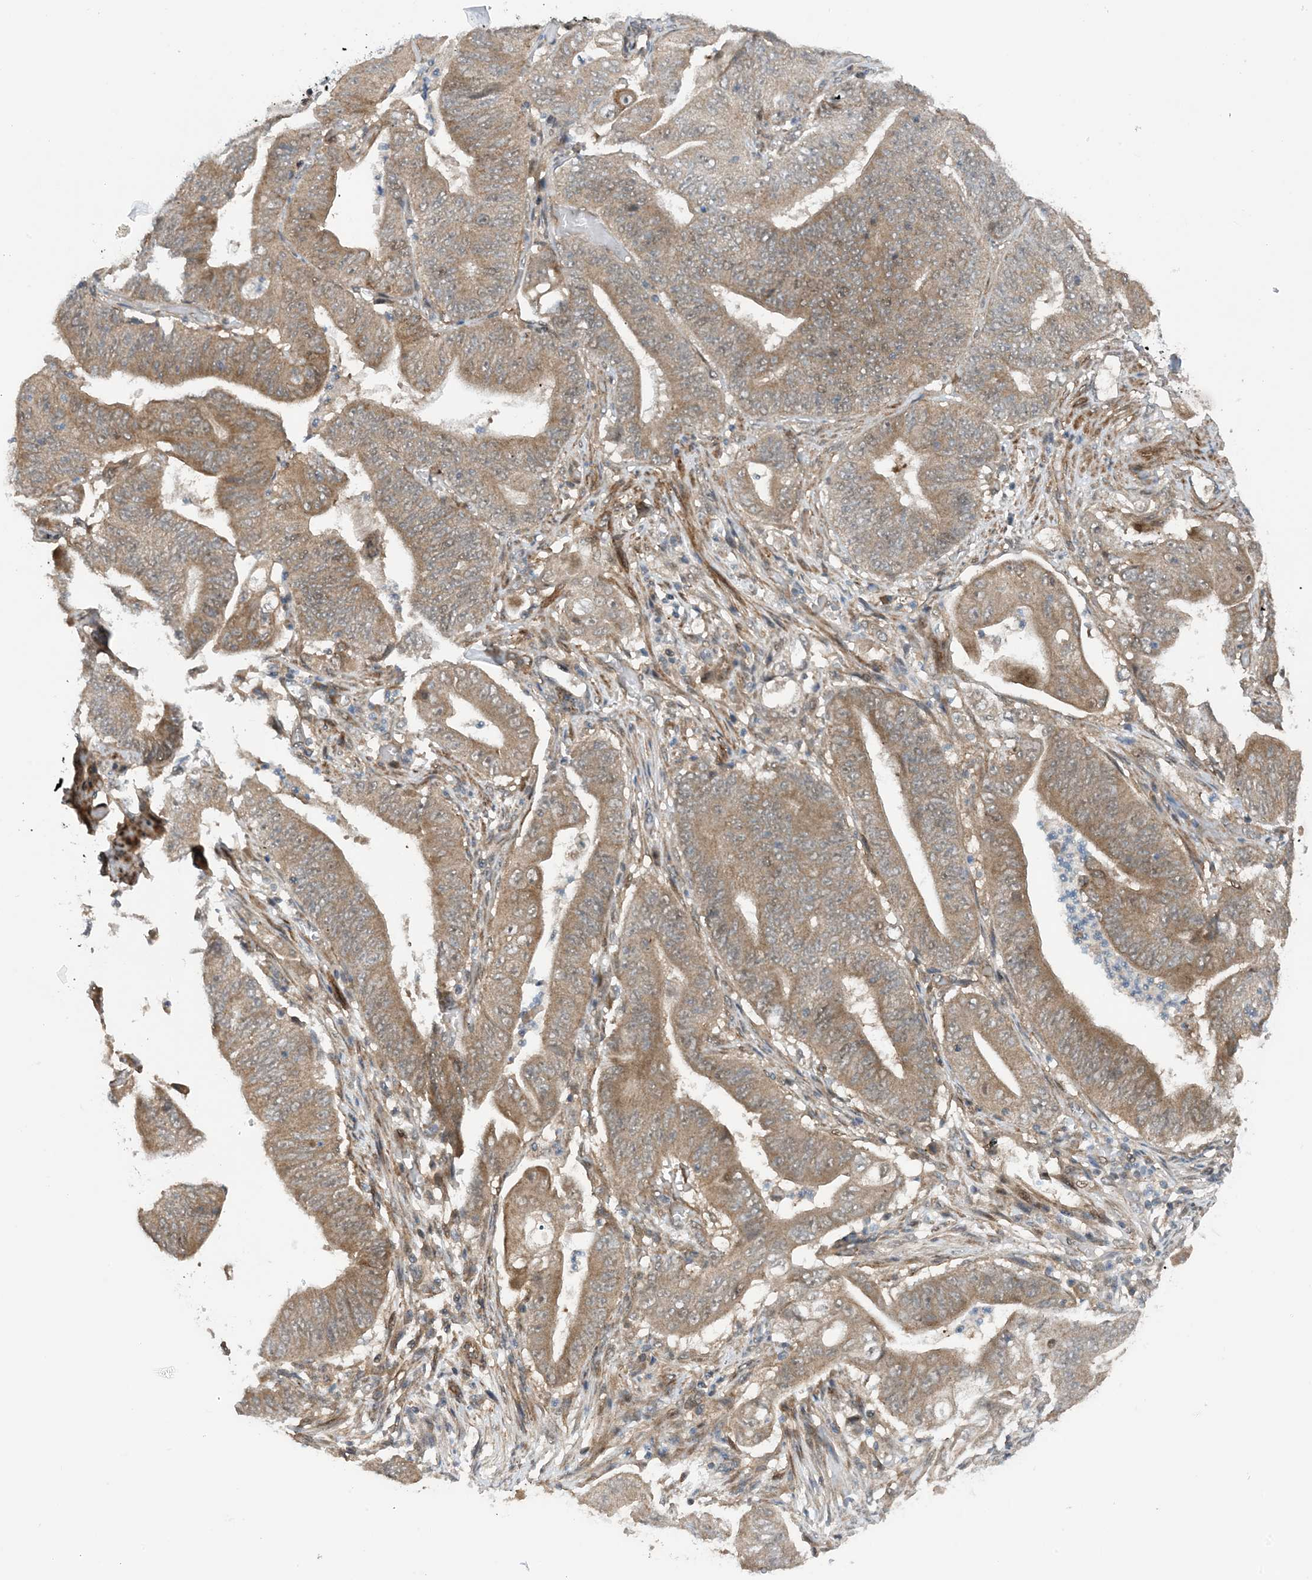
{"staining": {"intensity": "moderate", "quantity": ">75%", "location": "cytoplasmic/membranous"}, "tissue": "stomach cancer", "cell_type": "Tumor cells", "image_type": "cancer", "snomed": [{"axis": "morphology", "description": "Adenocarcinoma, NOS"}, {"axis": "topography", "description": "Stomach"}], "caption": "Immunohistochemical staining of stomach cancer reveals medium levels of moderate cytoplasmic/membranous staining in about >75% of tumor cells.", "gene": "HEMK1", "patient": {"sex": "female", "age": 73}}